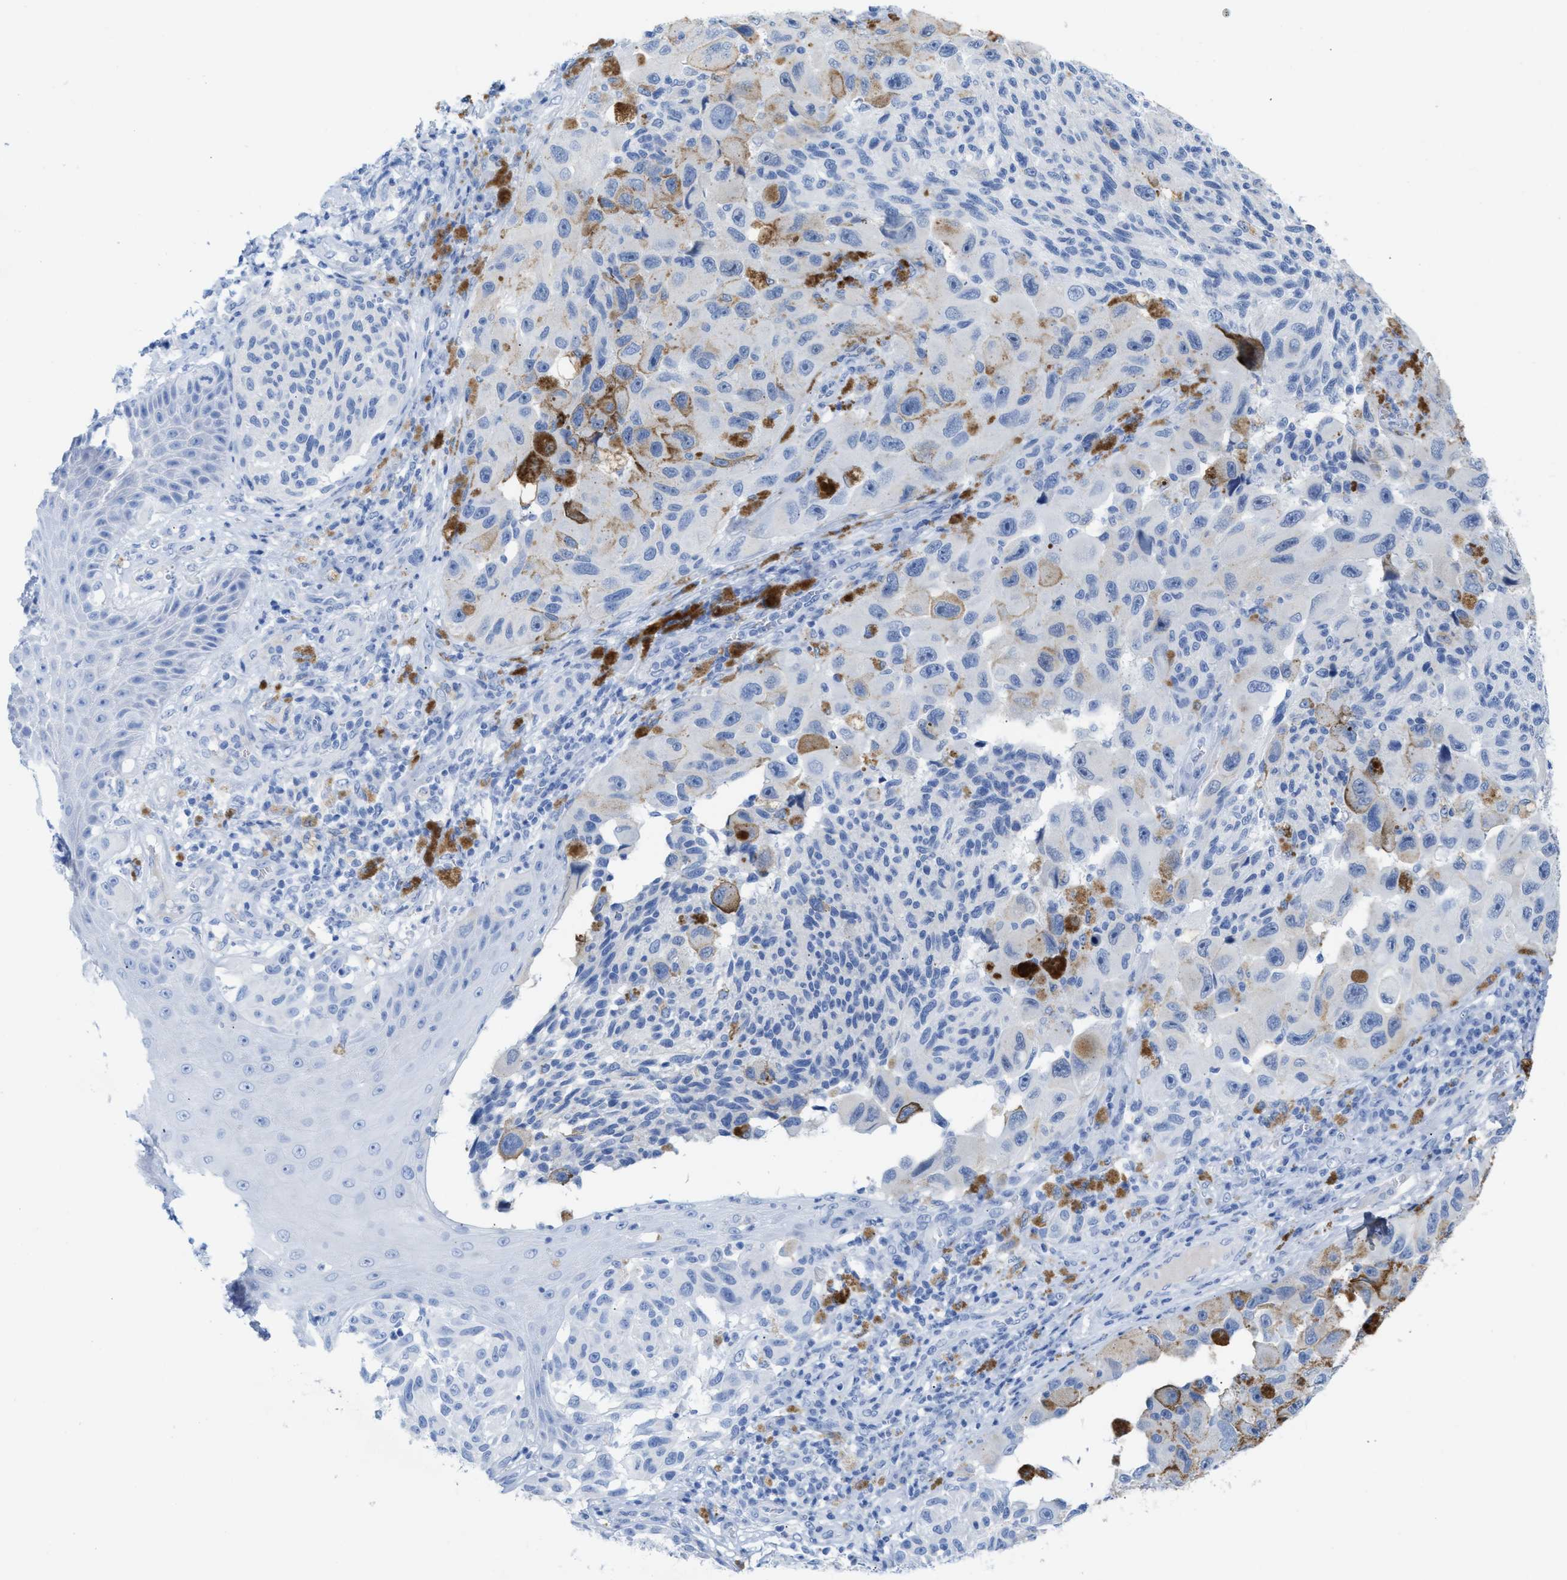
{"staining": {"intensity": "negative", "quantity": "none", "location": "none"}, "tissue": "melanoma", "cell_type": "Tumor cells", "image_type": "cancer", "snomed": [{"axis": "morphology", "description": "Malignant melanoma, NOS"}, {"axis": "topography", "description": "Skin"}], "caption": "DAB (3,3'-diaminobenzidine) immunohistochemical staining of malignant melanoma demonstrates no significant expression in tumor cells. (IHC, brightfield microscopy, high magnification).", "gene": "ANKFN1", "patient": {"sex": "female", "age": 73}}